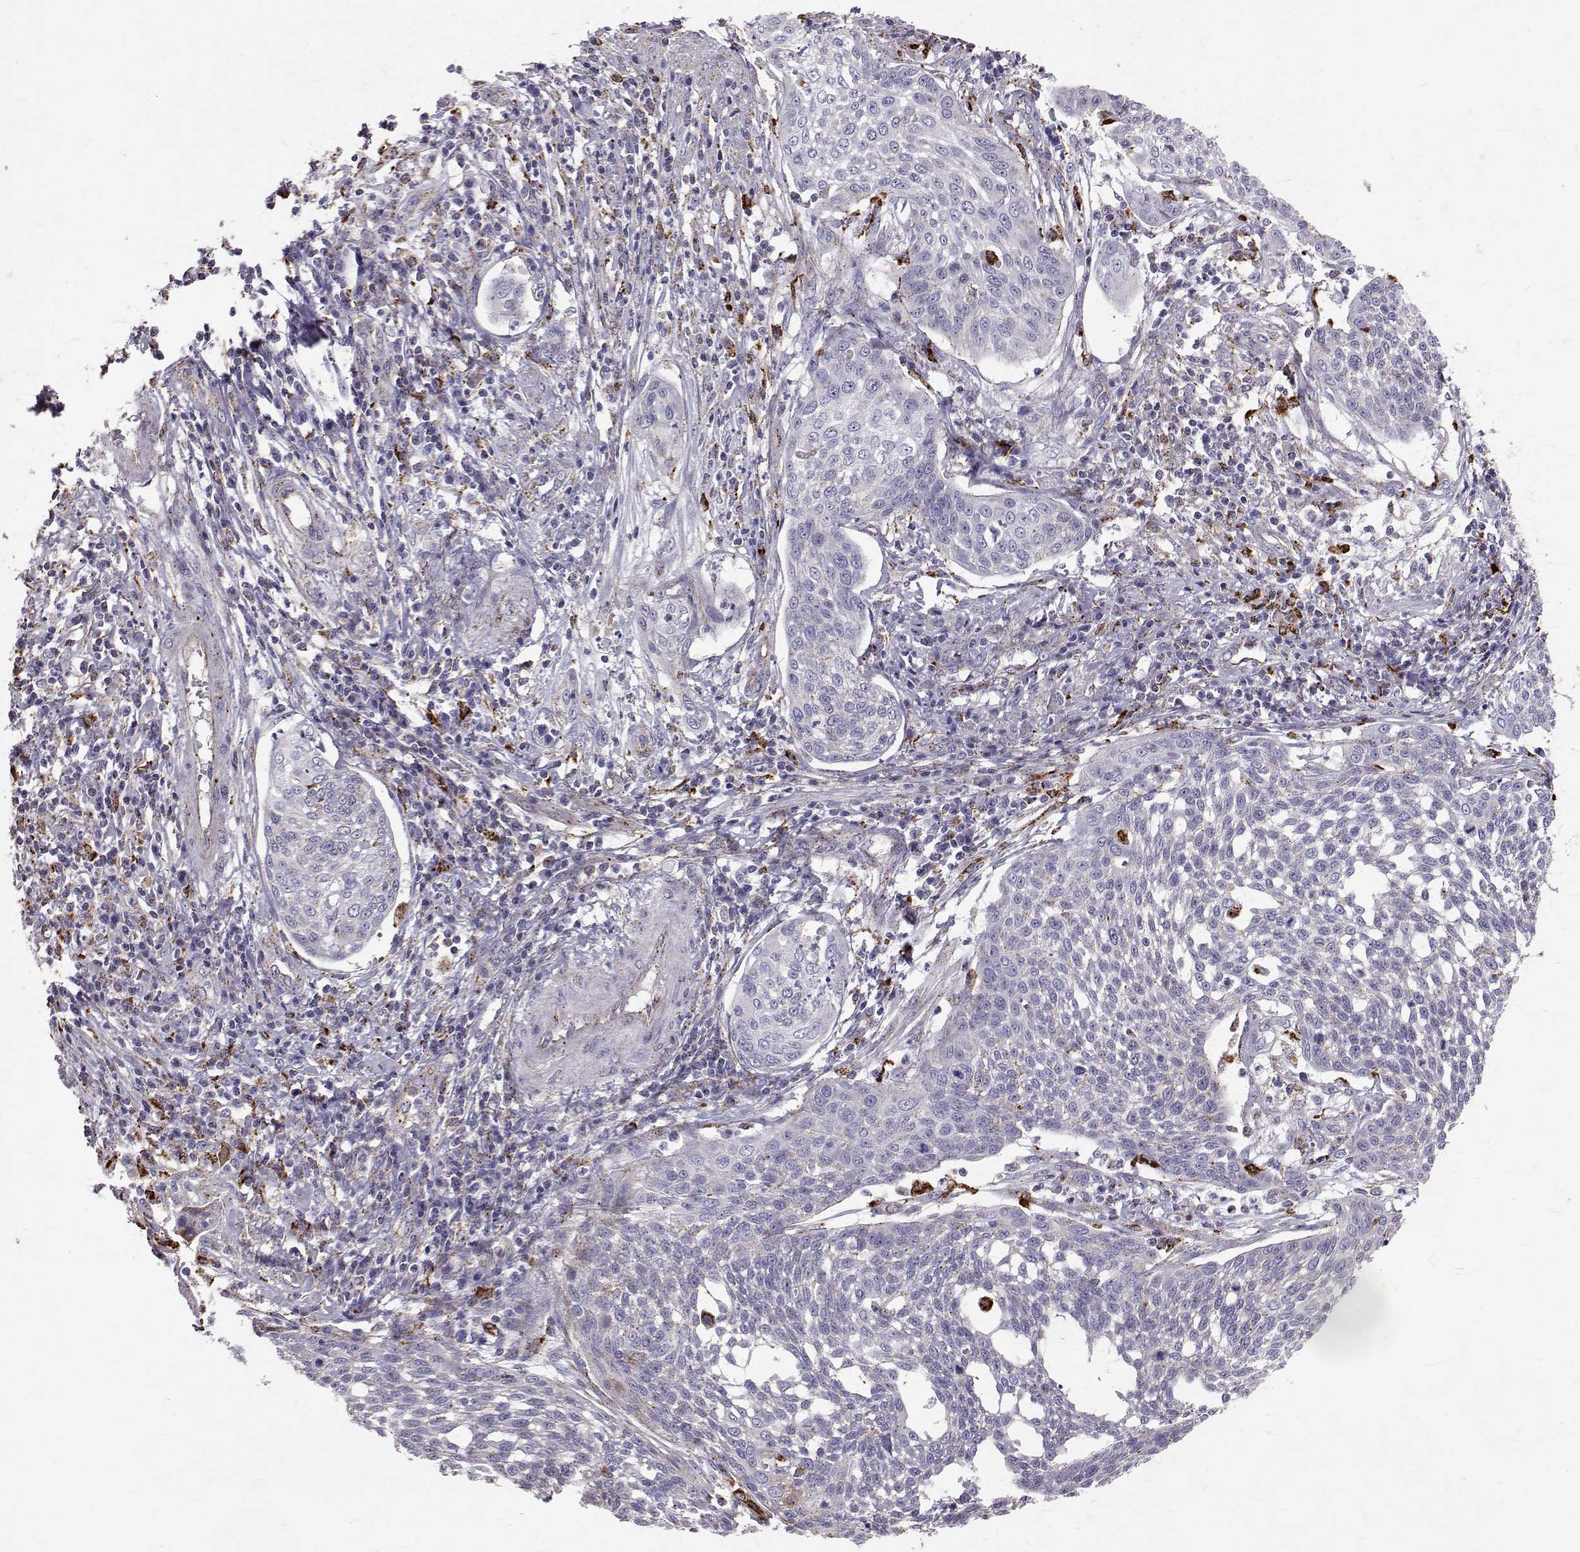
{"staining": {"intensity": "negative", "quantity": "none", "location": "none"}, "tissue": "cervical cancer", "cell_type": "Tumor cells", "image_type": "cancer", "snomed": [{"axis": "morphology", "description": "Squamous cell carcinoma, NOS"}, {"axis": "topography", "description": "Cervix"}], "caption": "DAB immunohistochemical staining of human cervical cancer (squamous cell carcinoma) displays no significant positivity in tumor cells.", "gene": "TPP1", "patient": {"sex": "female", "age": 34}}